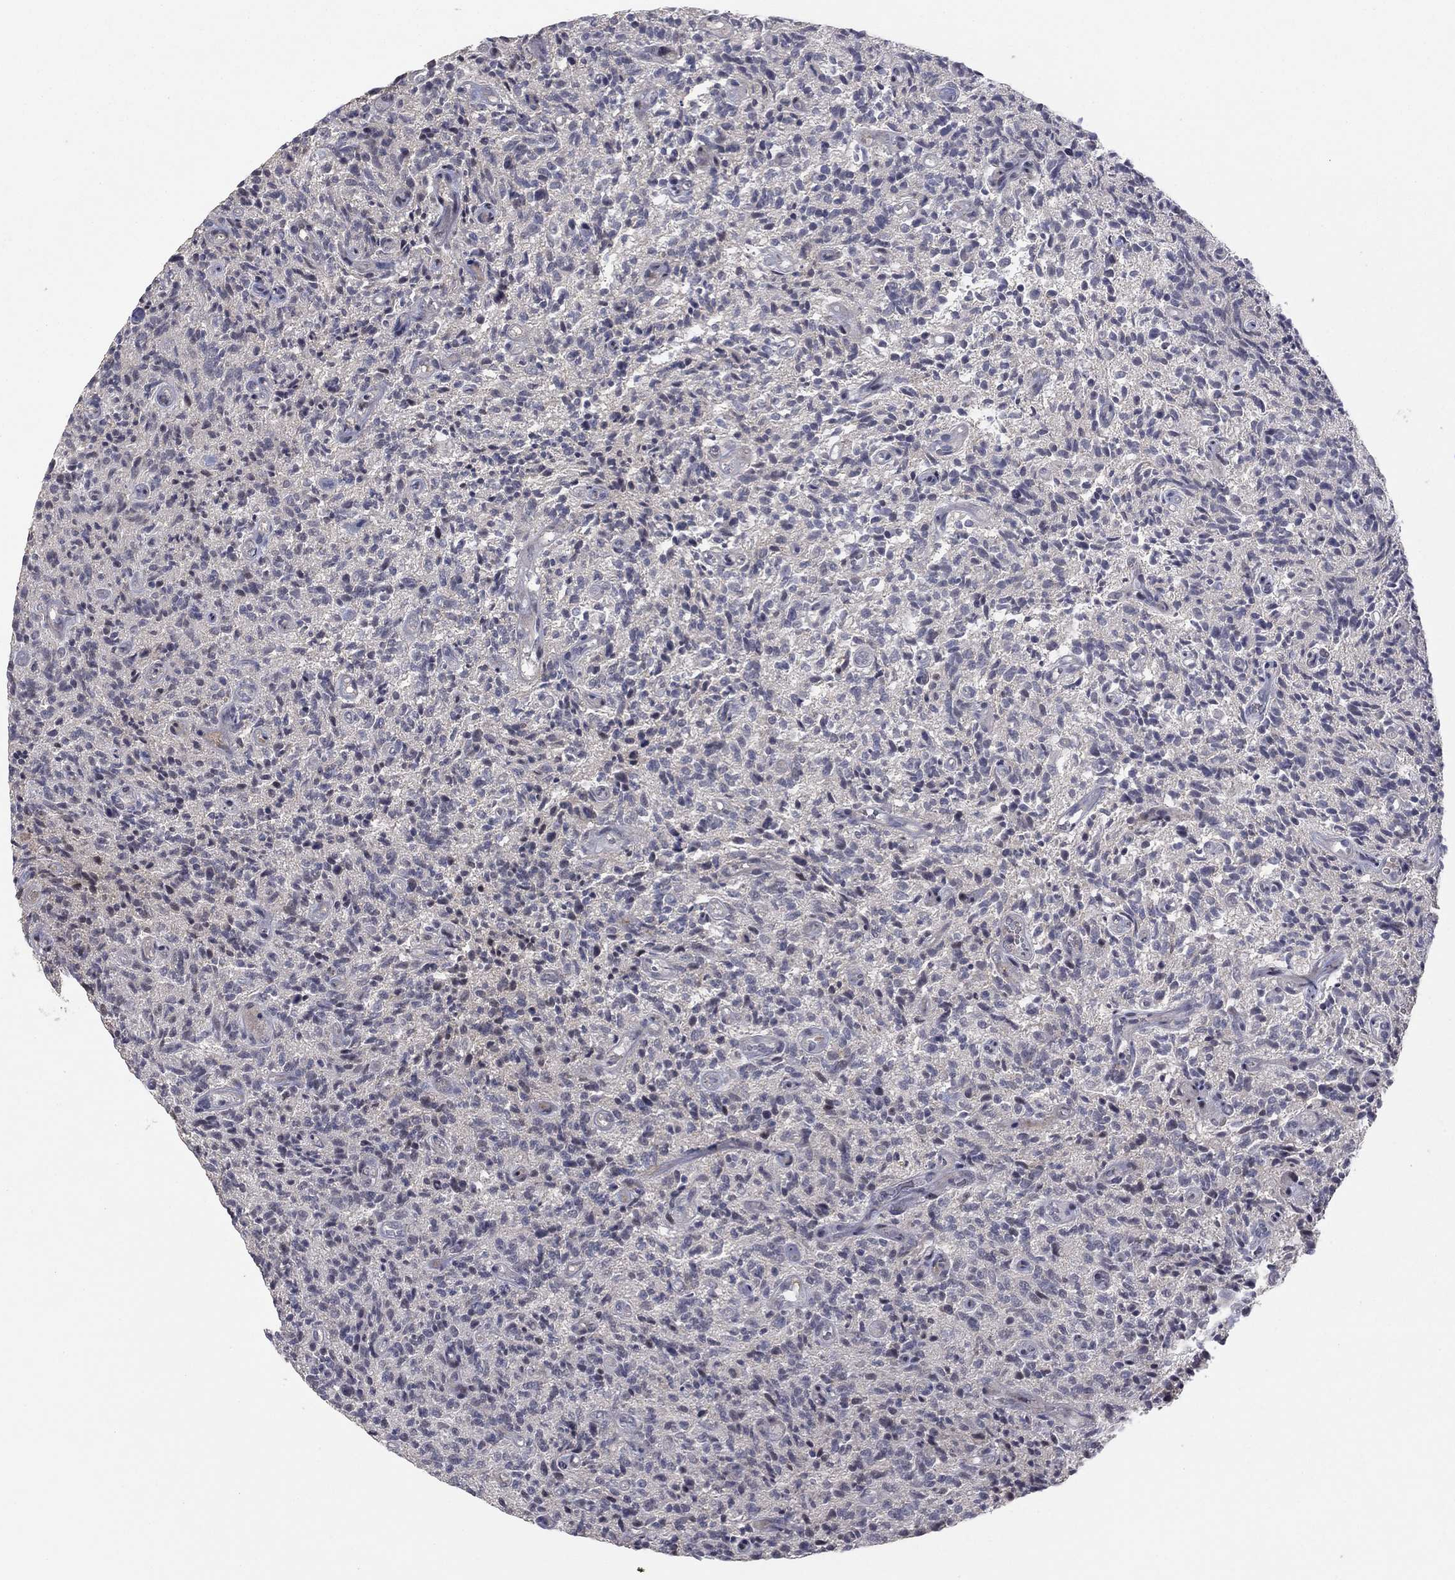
{"staining": {"intensity": "negative", "quantity": "none", "location": "none"}, "tissue": "glioma", "cell_type": "Tumor cells", "image_type": "cancer", "snomed": [{"axis": "morphology", "description": "Glioma, malignant, High grade"}, {"axis": "topography", "description": "Brain"}], "caption": "Immunohistochemistry (IHC) image of glioma stained for a protein (brown), which shows no positivity in tumor cells.", "gene": "ZNF395", "patient": {"sex": "male", "age": 64}}